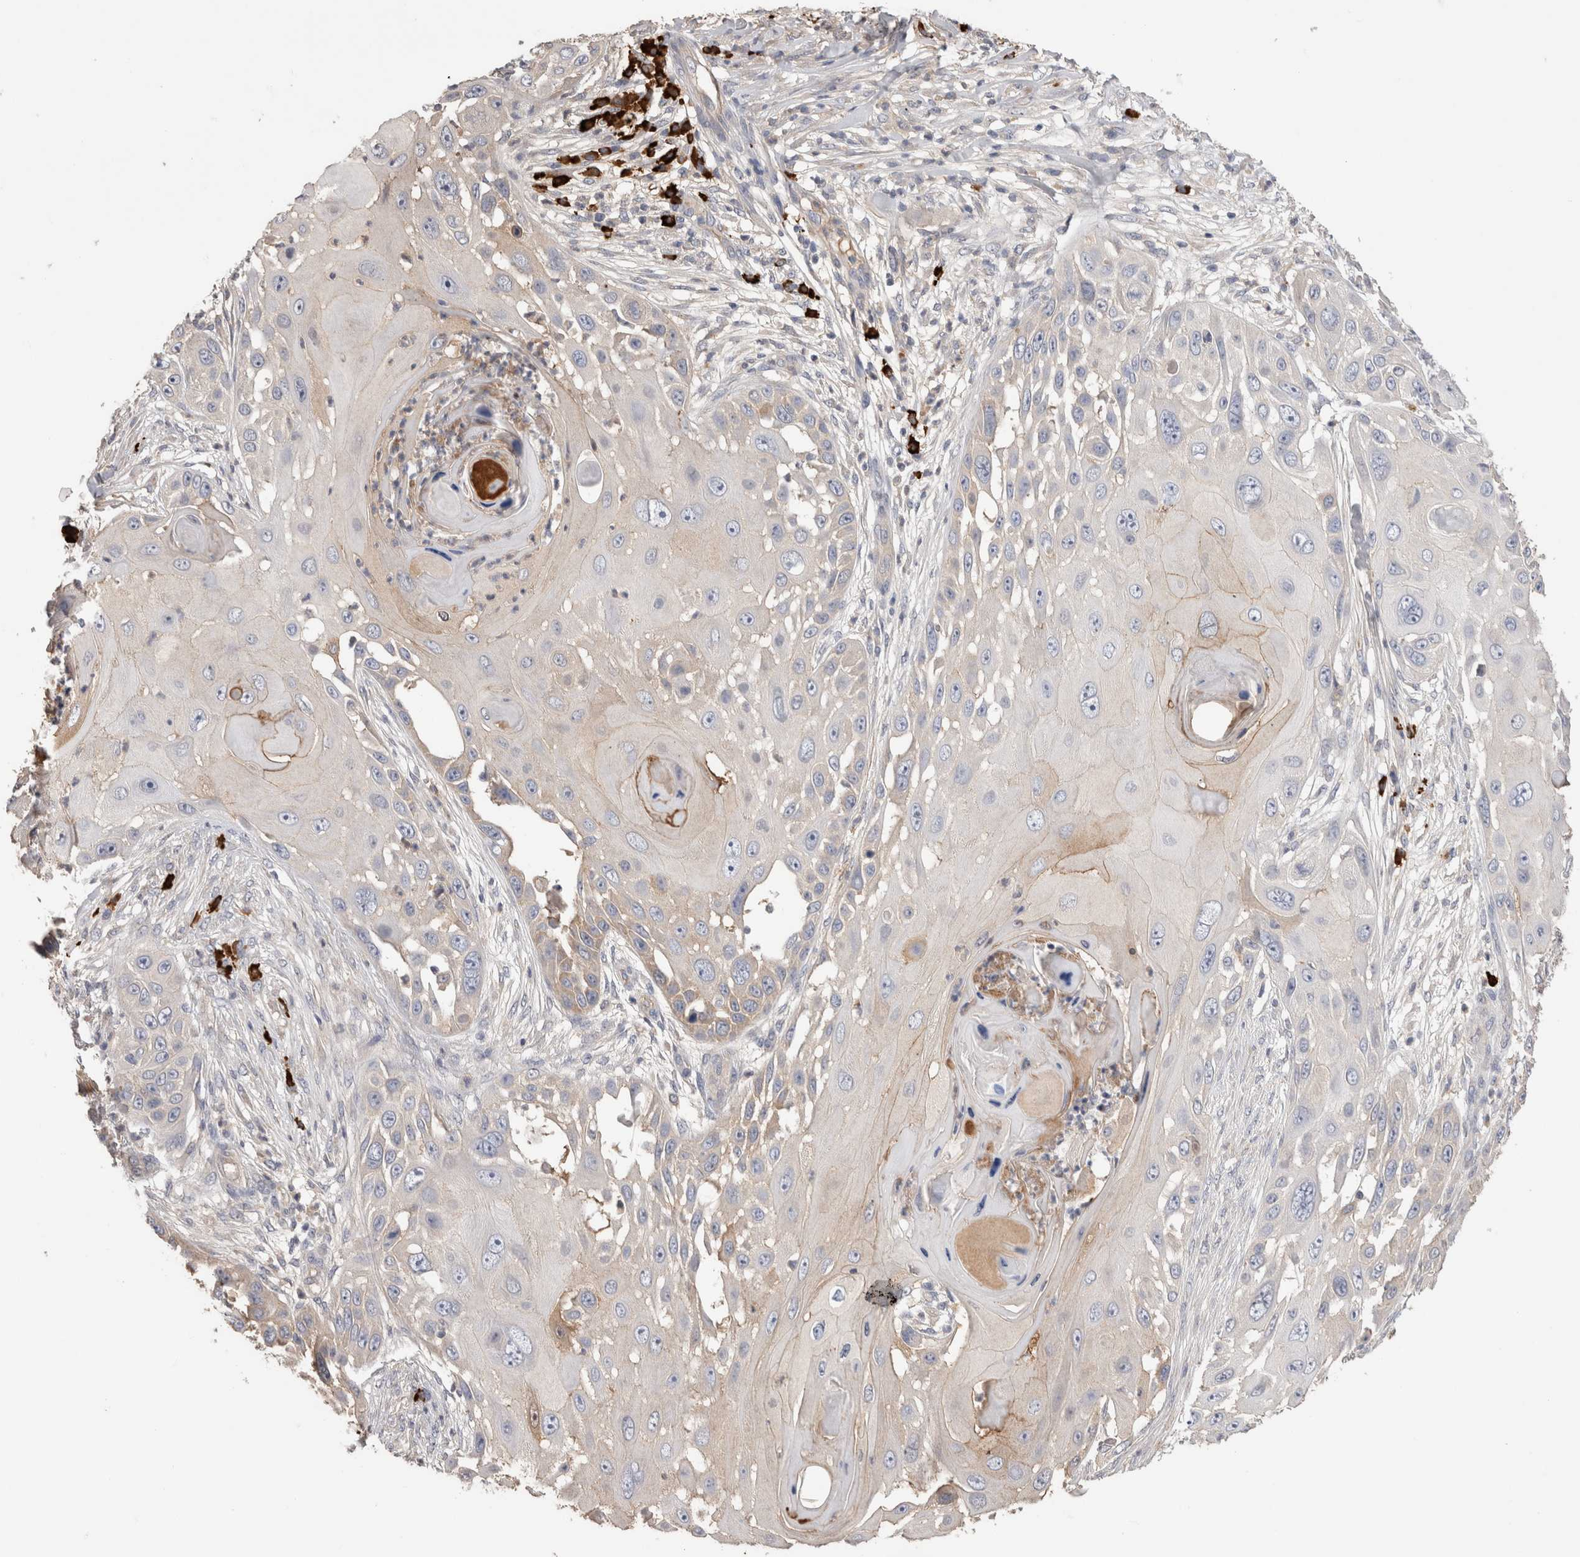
{"staining": {"intensity": "negative", "quantity": "none", "location": "none"}, "tissue": "skin cancer", "cell_type": "Tumor cells", "image_type": "cancer", "snomed": [{"axis": "morphology", "description": "Squamous cell carcinoma, NOS"}, {"axis": "topography", "description": "Skin"}], "caption": "This is an immunohistochemistry image of human skin squamous cell carcinoma. There is no positivity in tumor cells.", "gene": "PPP3CC", "patient": {"sex": "female", "age": 44}}